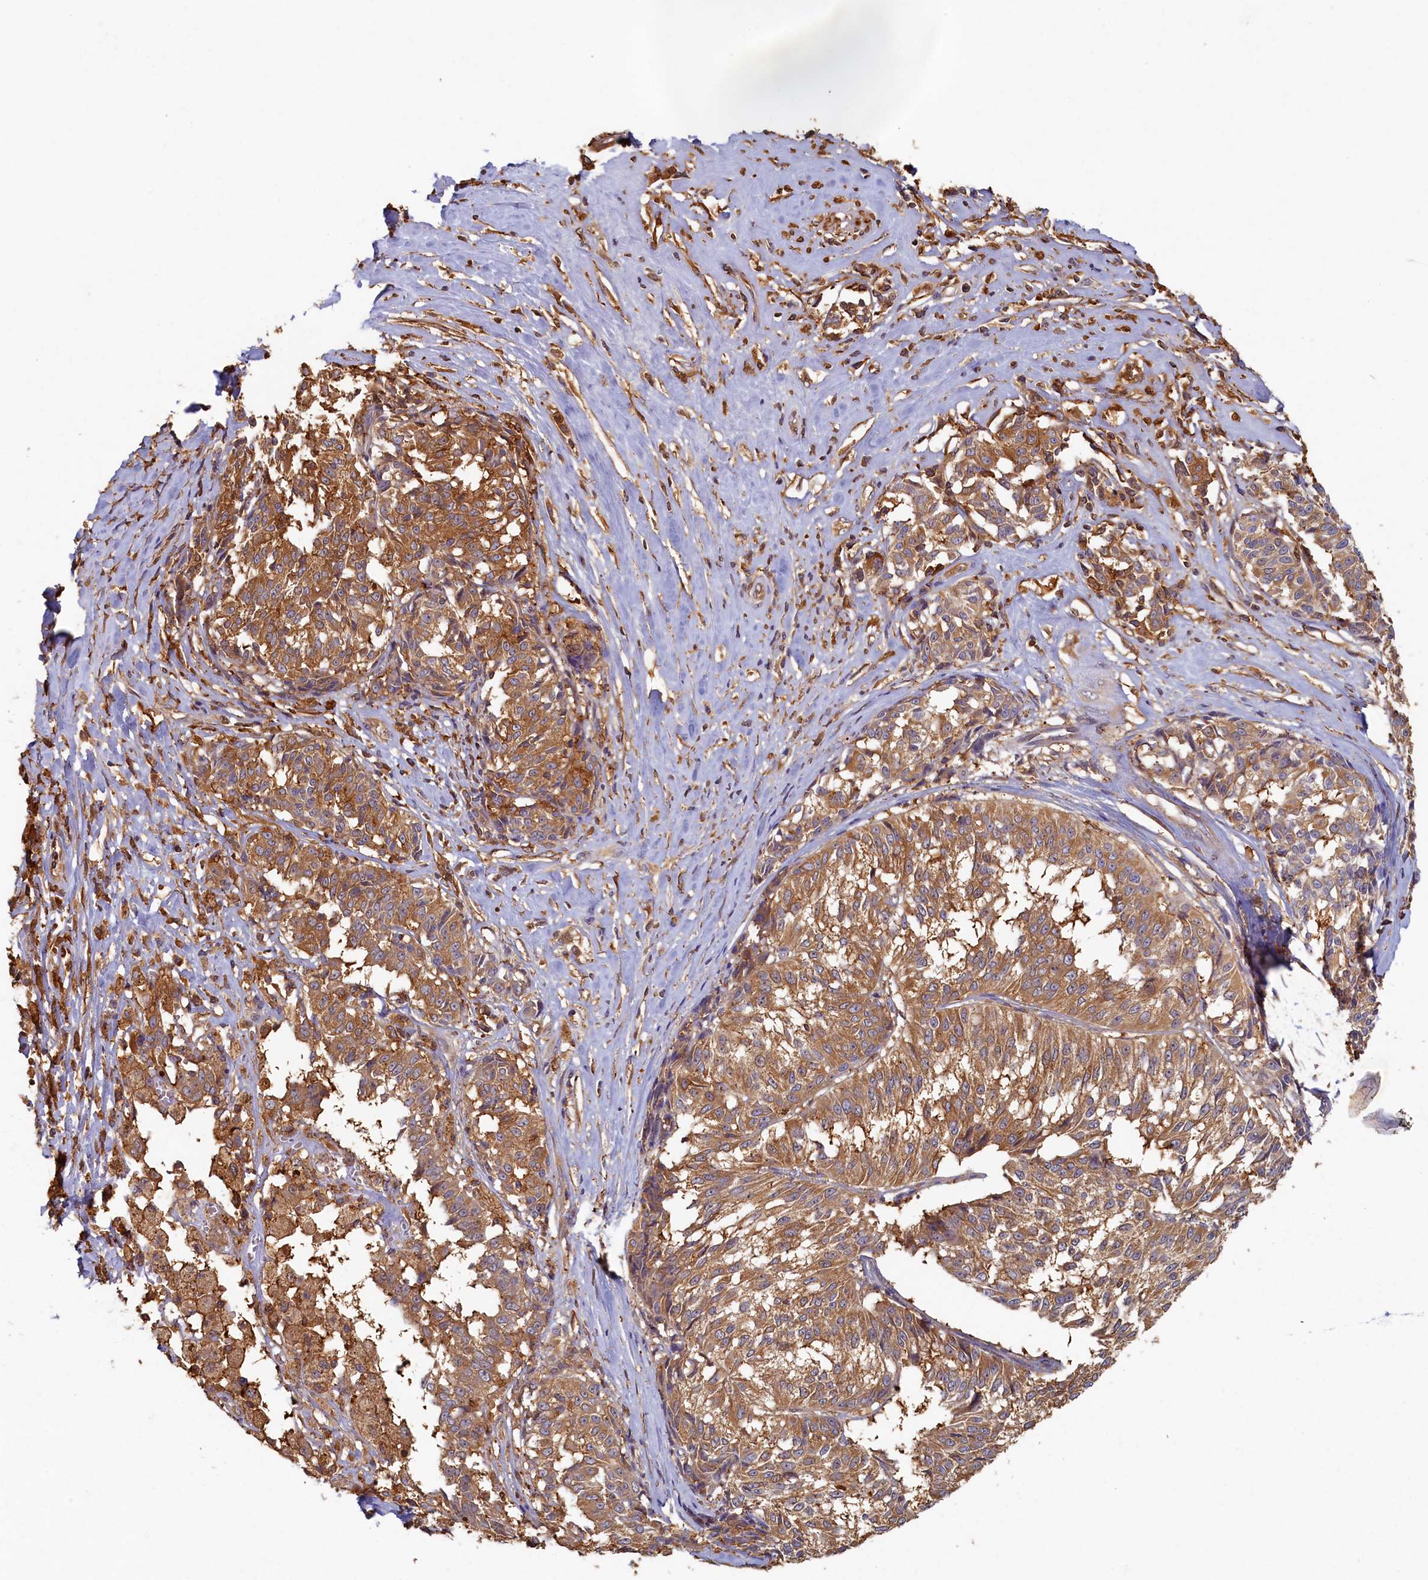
{"staining": {"intensity": "moderate", "quantity": ">75%", "location": "cytoplasmic/membranous"}, "tissue": "melanoma", "cell_type": "Tumor cells", "image_type": "cancer", "snomed": [{"axis": "morphology", "description": "Malignant melanoma, NOS"}, {"axis": "topography", "description": "Skin"}], "caption": "A histopathology image of human melanoma stained for a protein exhibits moderate cytoplasmic/membranous brown staining in tumor cells.", "gene": "TIMM8B", "patient": {"sex": "female", "age": 72}}